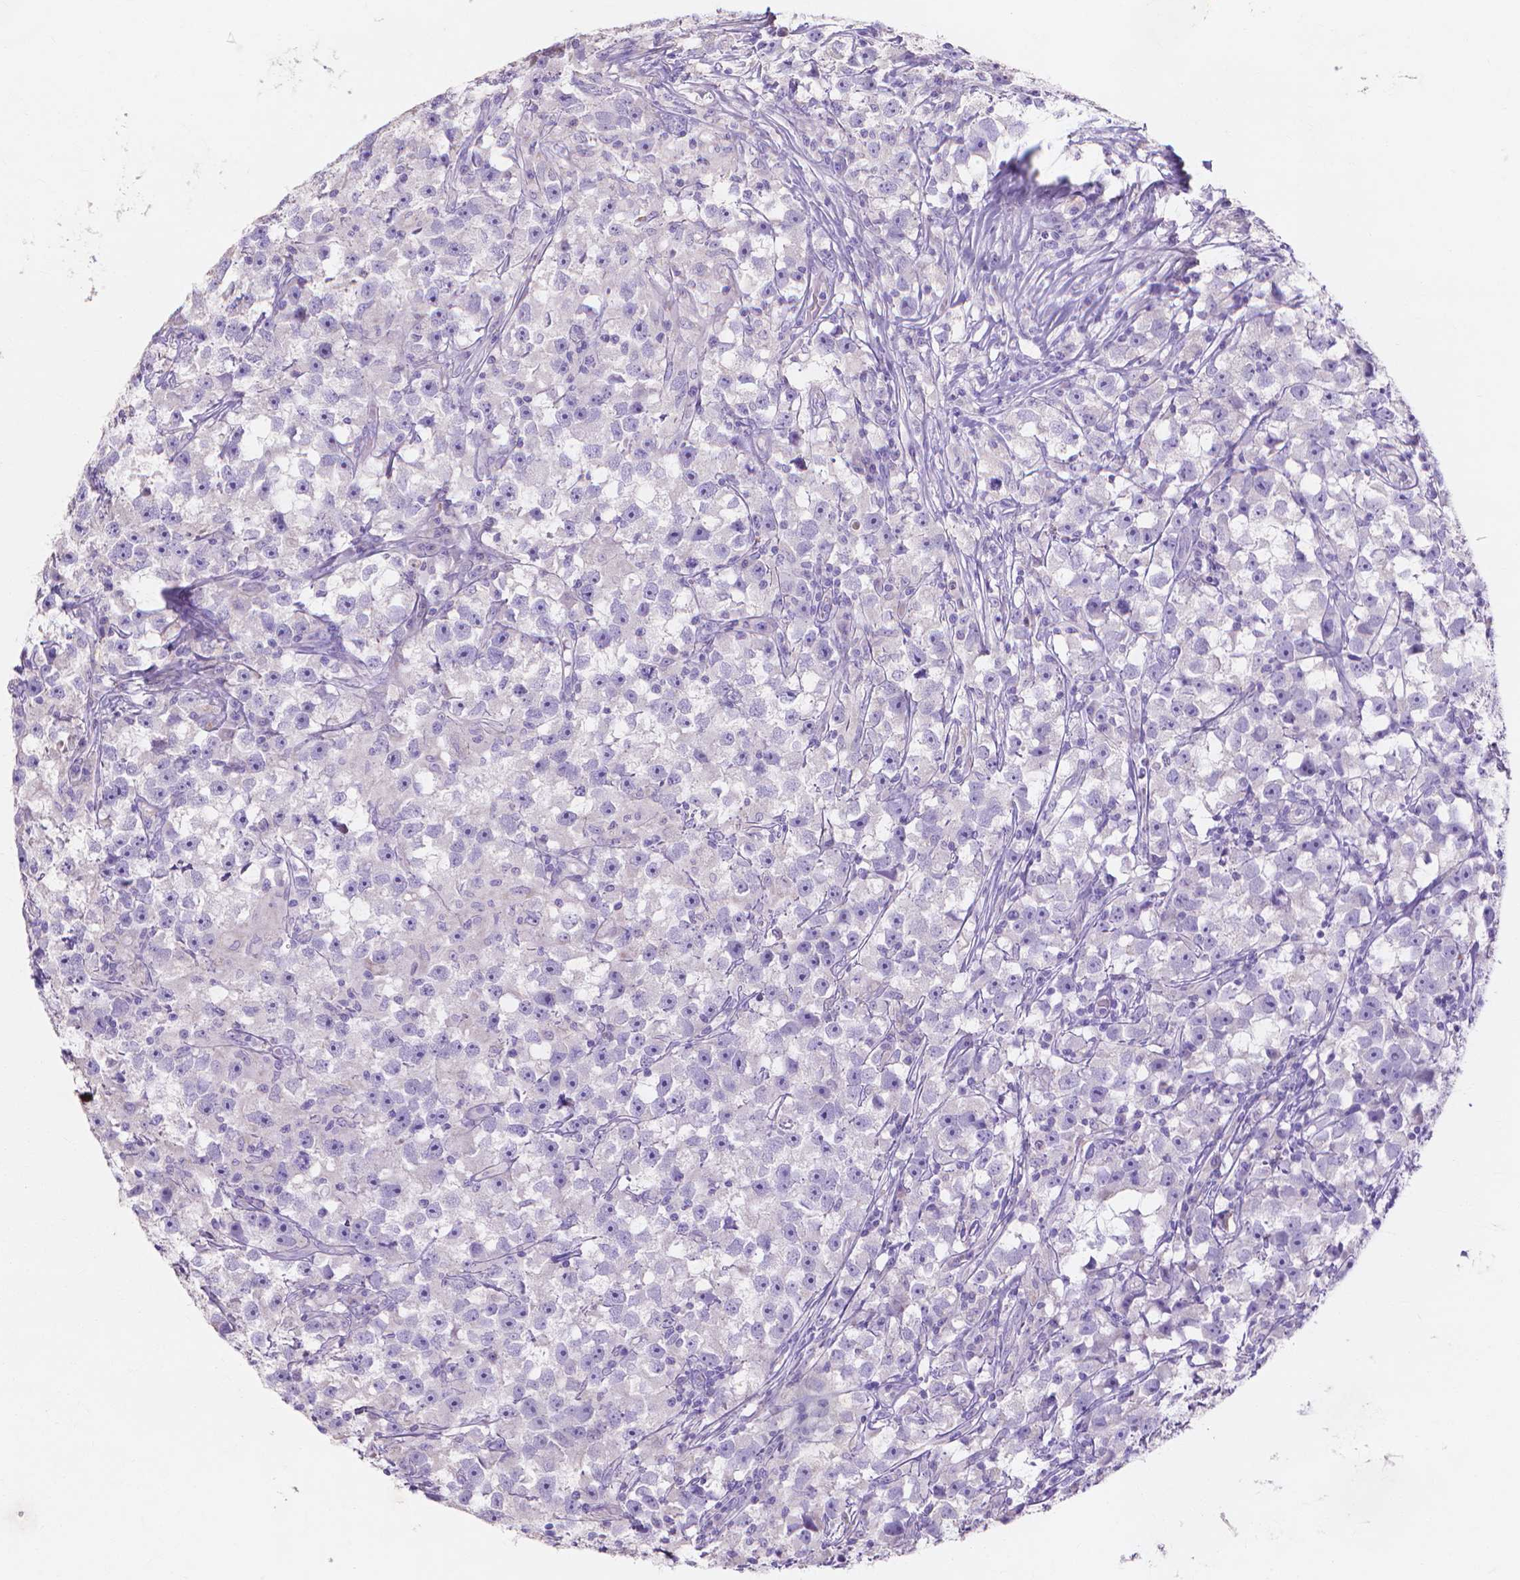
{"staining": {"intensity": "negative", "quantity": "none", "location": "none"}, "tissue": "testis cancer", "cell_type": "Tumor cells", "image_type": "cancer", "snomed": [{"axis": "morphology", "description": "Seminoma, NOS"}, {"axis": "topography", "description": "Testis"}], "caption": "Immunohistochemical staining of testis cancer (seminoma) displays no significant expression in tumor cells.", "gene": "MMP11", "patient": {"sex": "male", "age": 33}}